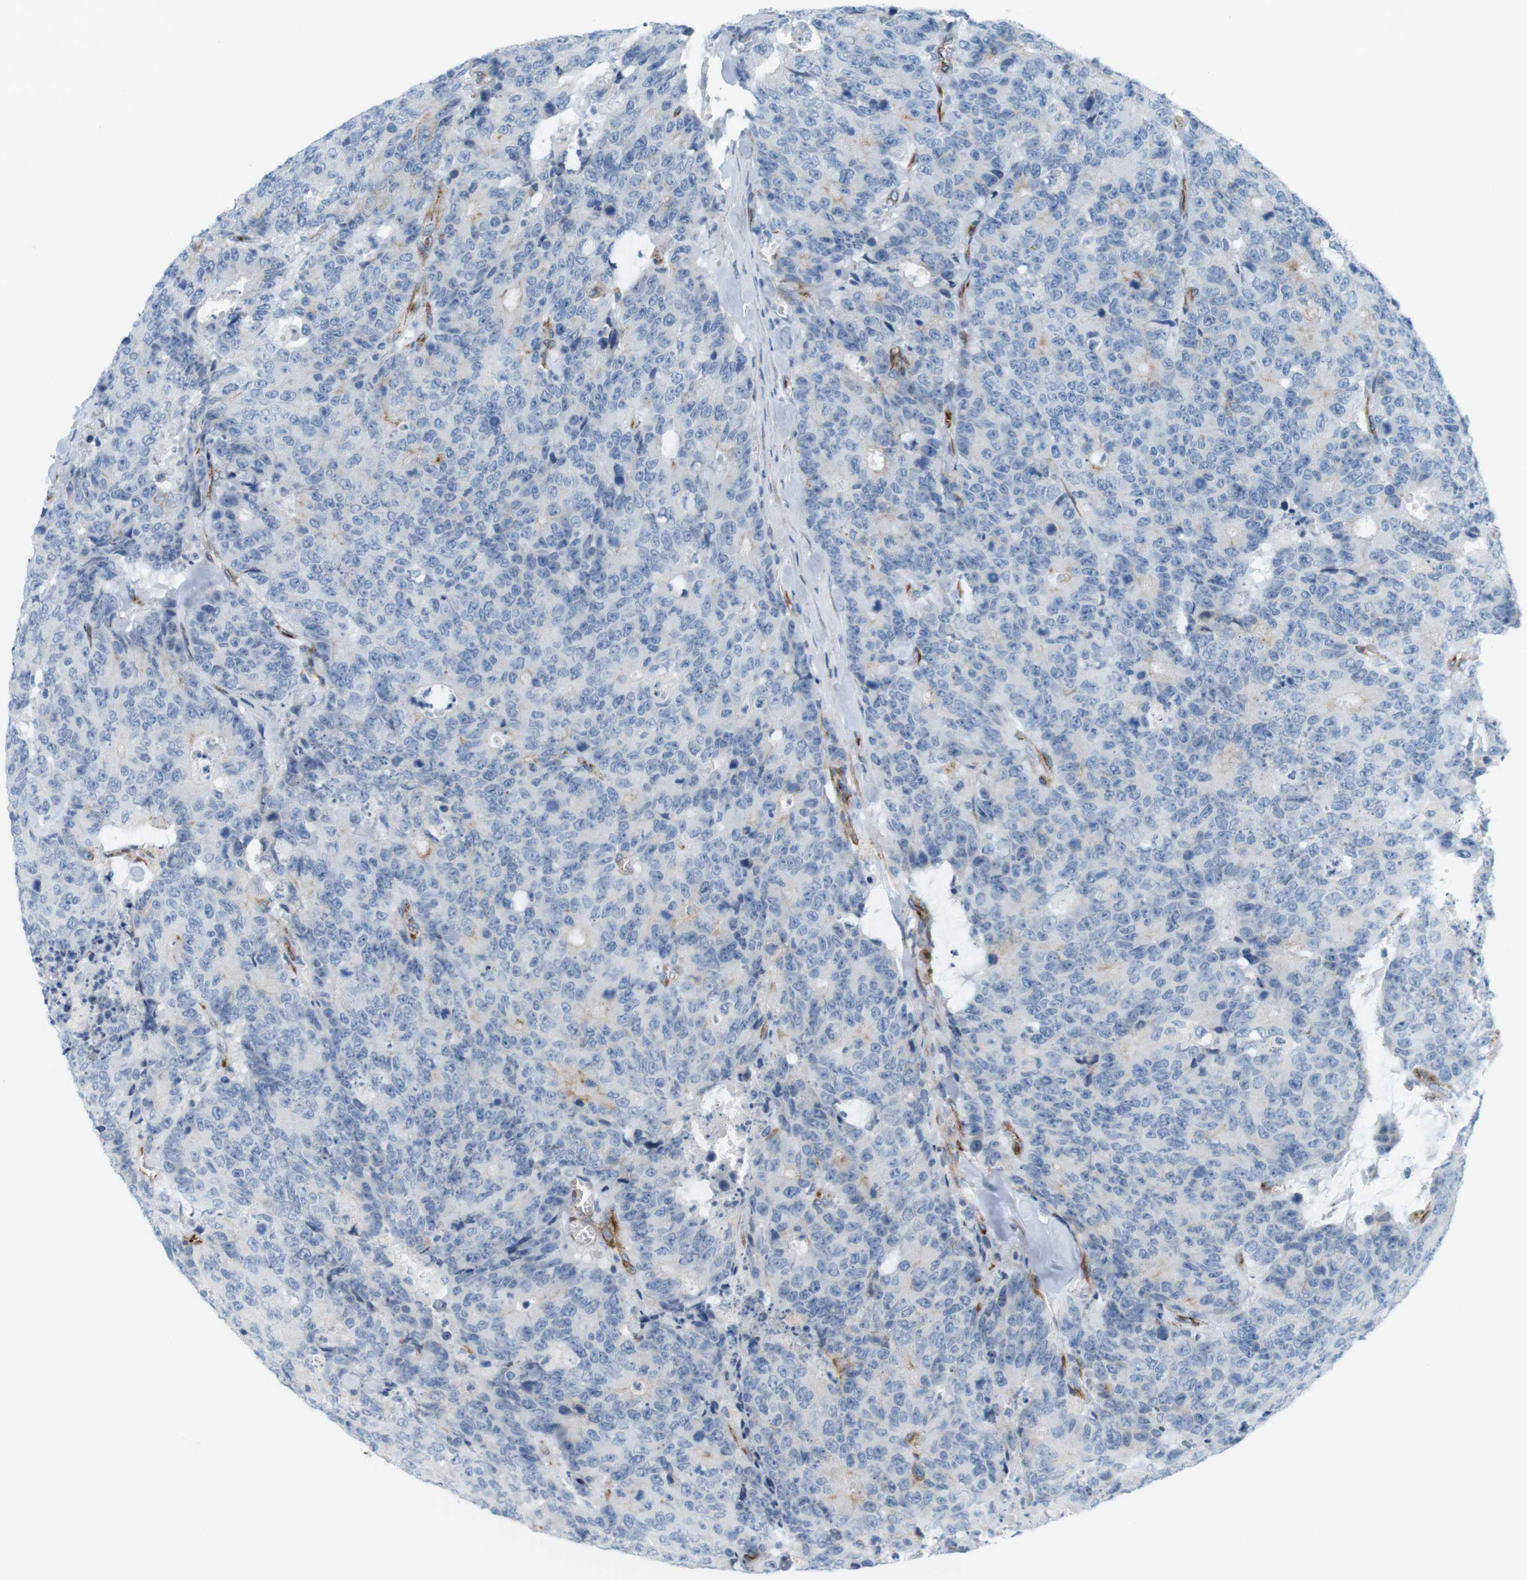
{"staining": {"intensity": "negative", "quantity": "none", "location": "none"}, "tissue": "colorectal cancer", "cell_type": "Tumor cells", "image_type": "cancer", "snomed": [{"axis": "morphology", "description": "Adenocarcinoma, NOS"}, {"axis": "topography", "description": "Colon"}], "caption": "Tumor cells show no significant protein expression in colorectal adenocarcinoma. The staining is performed using DAB brown chromogen with nuclei counter-stained in using hematoxylin.", "gene": "MYH9", "patient": {"sex": "female", "age": 86}}